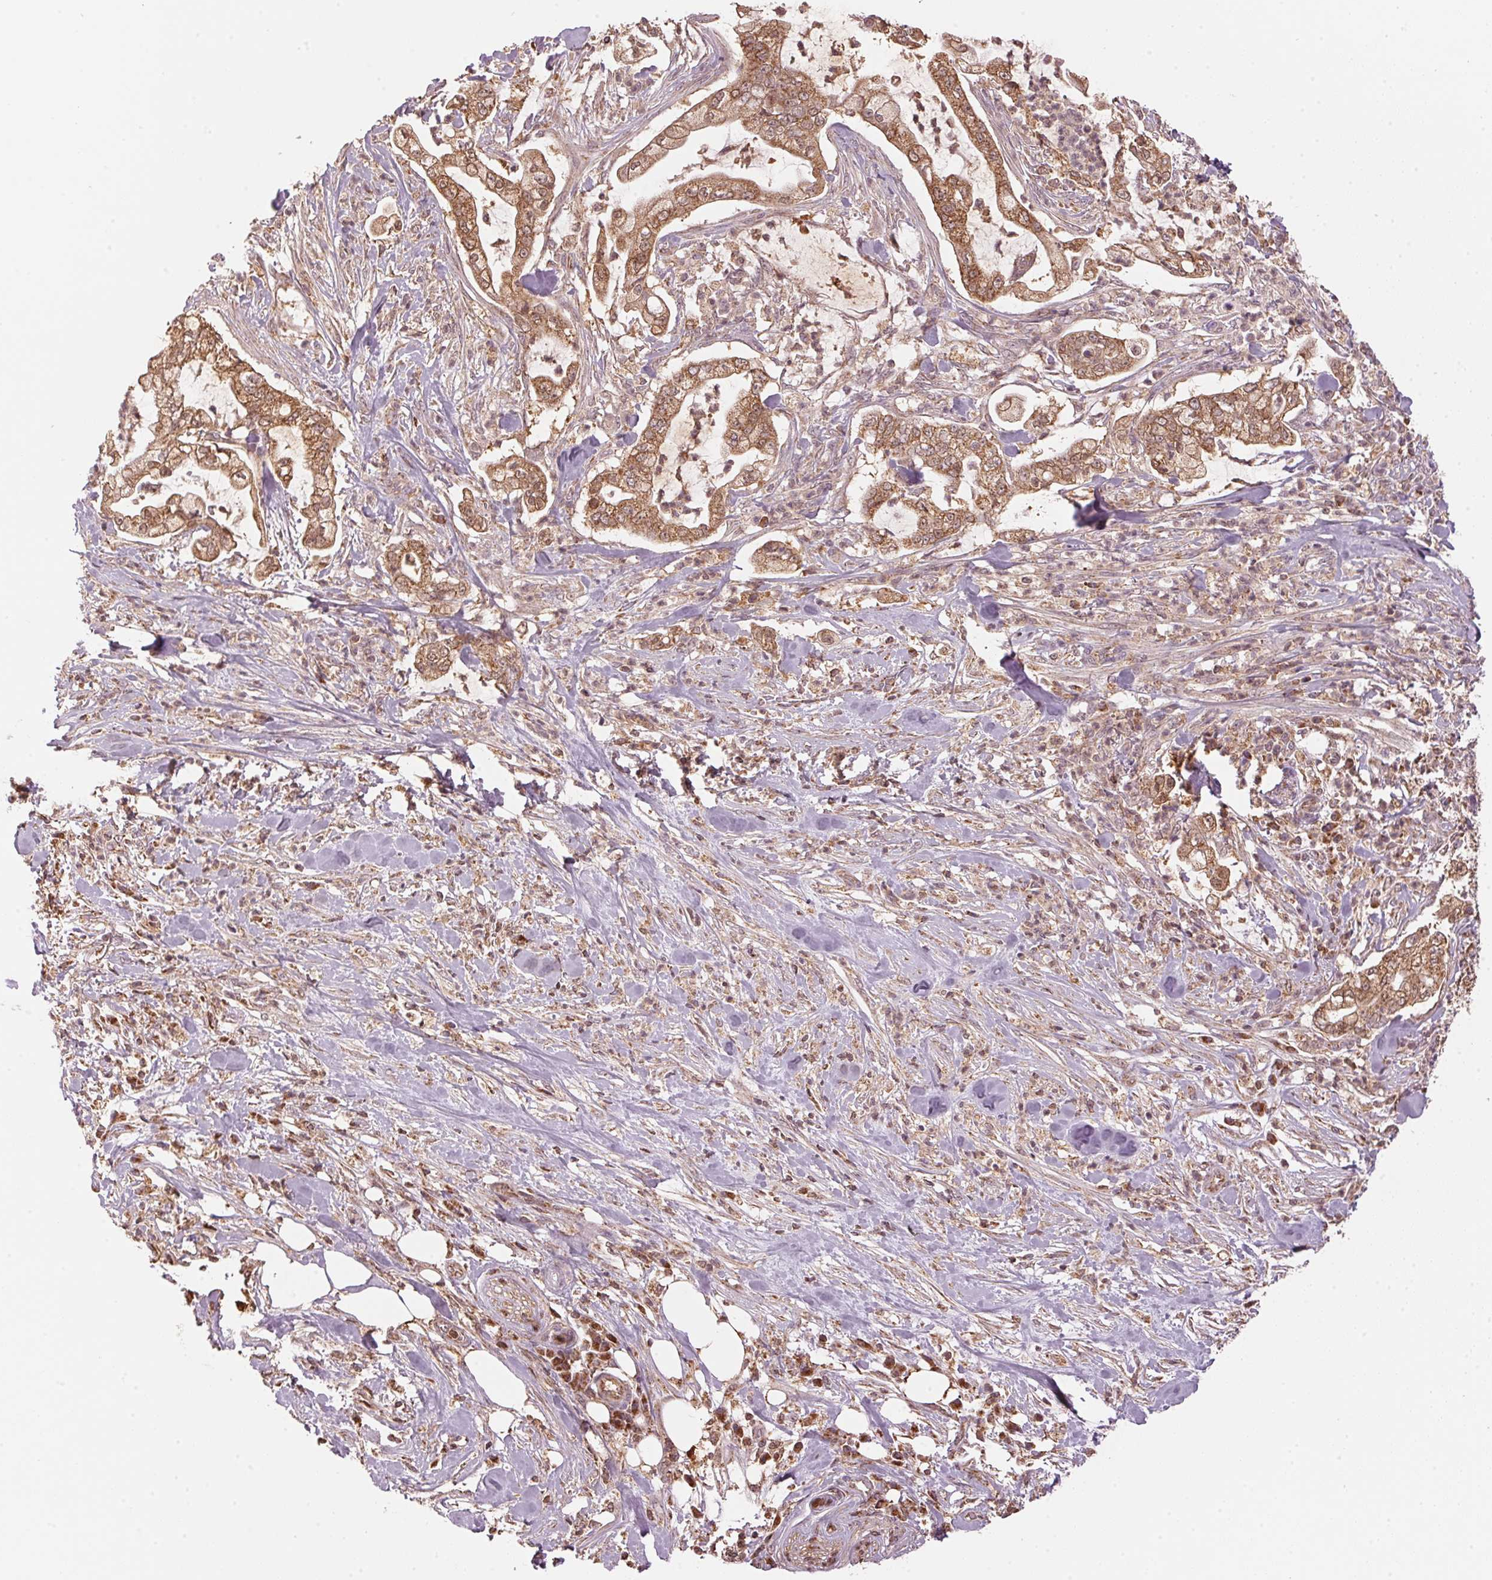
{"staining": {"intensity": "moderate", "quantity": ">75%", "location": "cytoplasmic/membranous"}, "tissue": "pancreatic cancer", "cell_type": "Tumor cells", "image_type": "cancer", "snomed": [{"axis": "morphology", "description": "Adenocarcinoma, NOS"}, {"axis": "topography", "description": "Pancreas"}], "caption": "High-magnification brightfield microscopy of pancreatic adenocarcinoma stained with DAB (brown) and counterstained with hematoxylin (blue). tumor cells exhibit moderate cytoplasmic/membranous staining is present in about>75% of cells.", "gene": "ARHGAP6", "patient": {"sex": "female", "age": 69}}